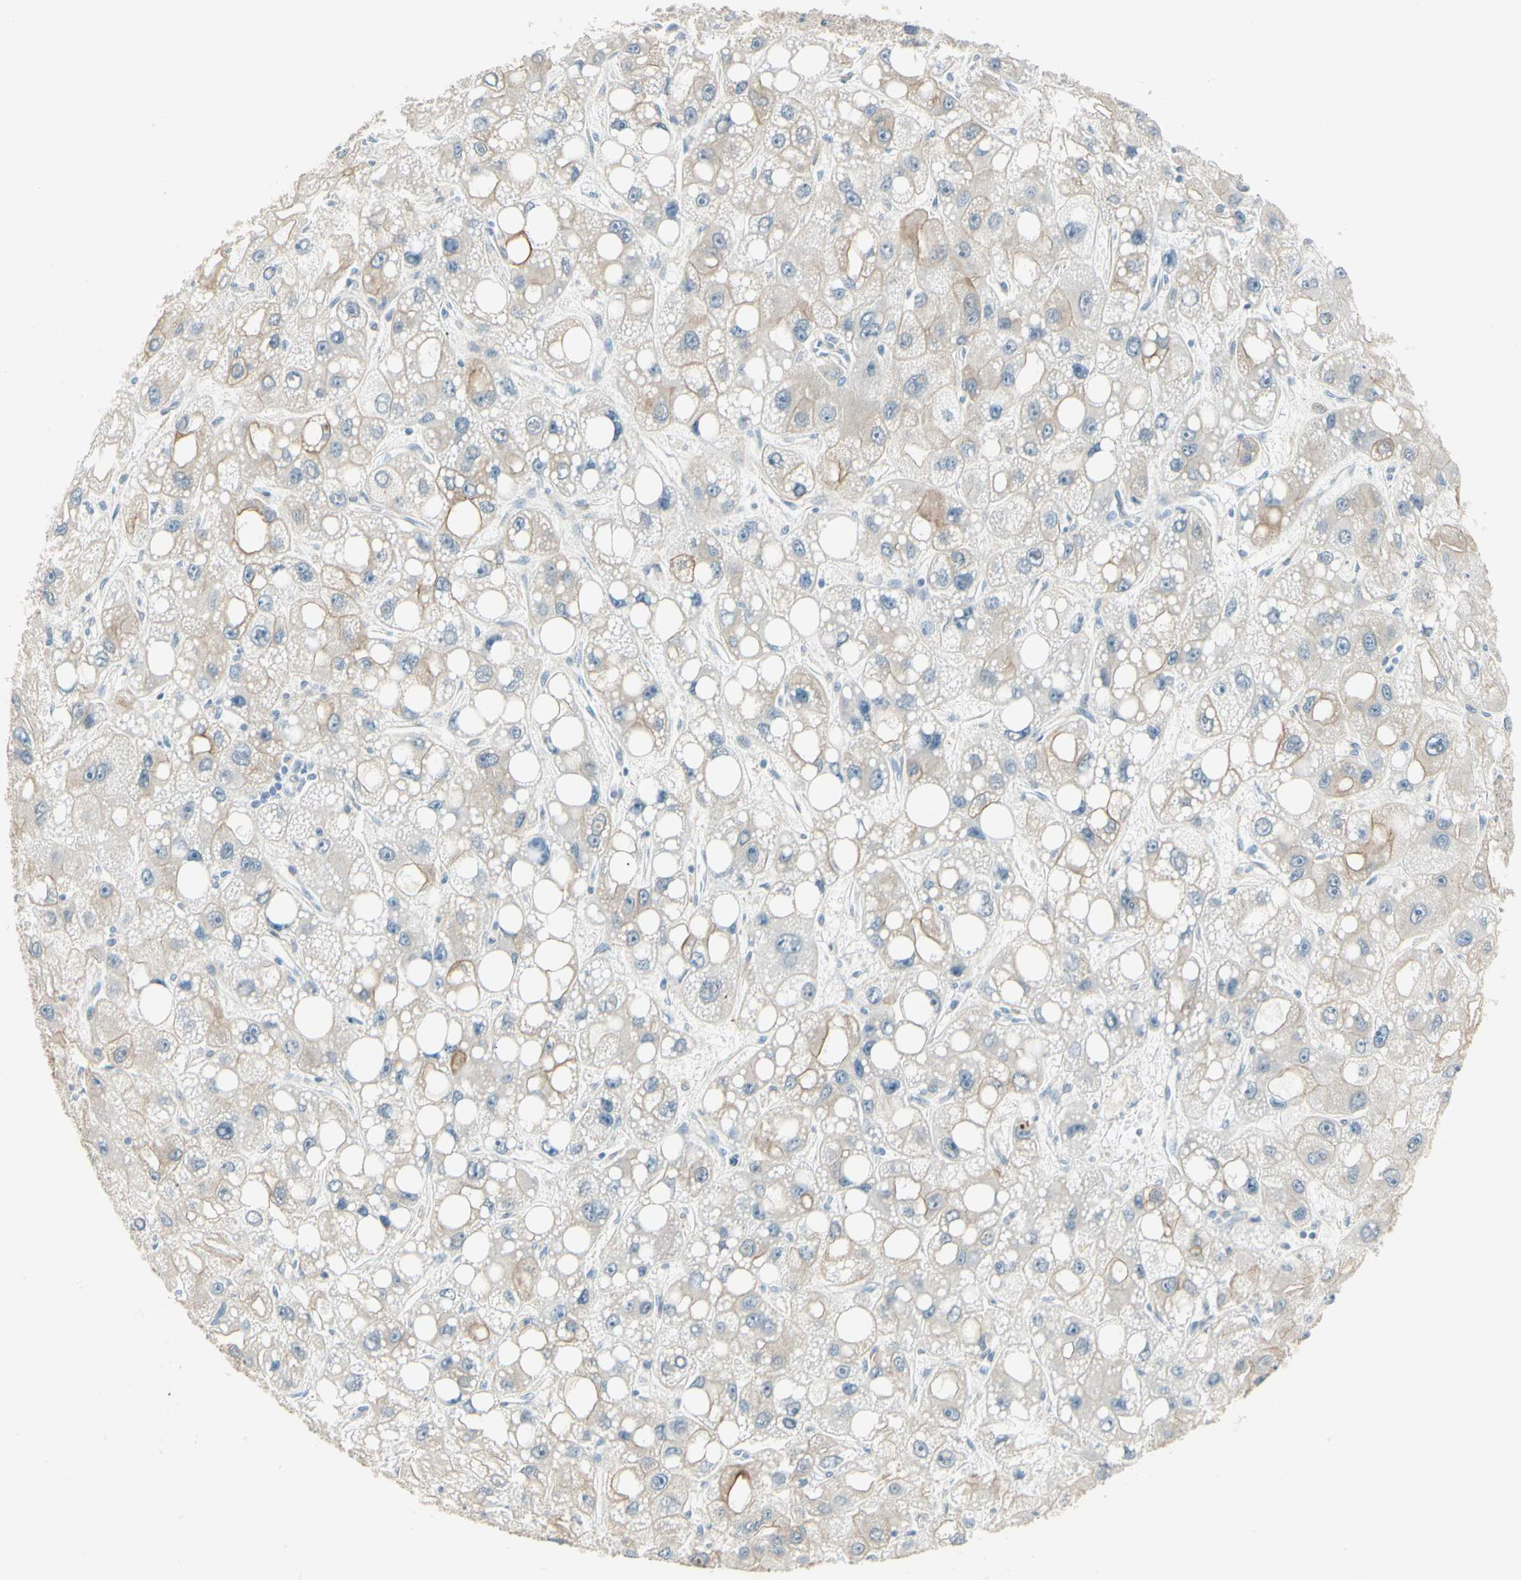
{"staining": {"intensity": "weak", "quantity": "25%-75%", "location": "cytoplasmic/membranous"}, "tissue": "liver cancer", "cell_type": "Tumor cells", "image_type": "cancer", "snomed": [{"axis": "morphology", "description": "Carcinoma, Hepatocellular, NOS"}, {"axis": "topography", "description": "Liver"}], "caption": "This is an image of immunohistochemistry (IHC) staining of hepatocellular carcinoma (liver), which shows weak positivity in the cytoplasmic/membranous of tumor cells.", "gene": "DUSP12", "patient": {"sex": "male", "age": 55}}